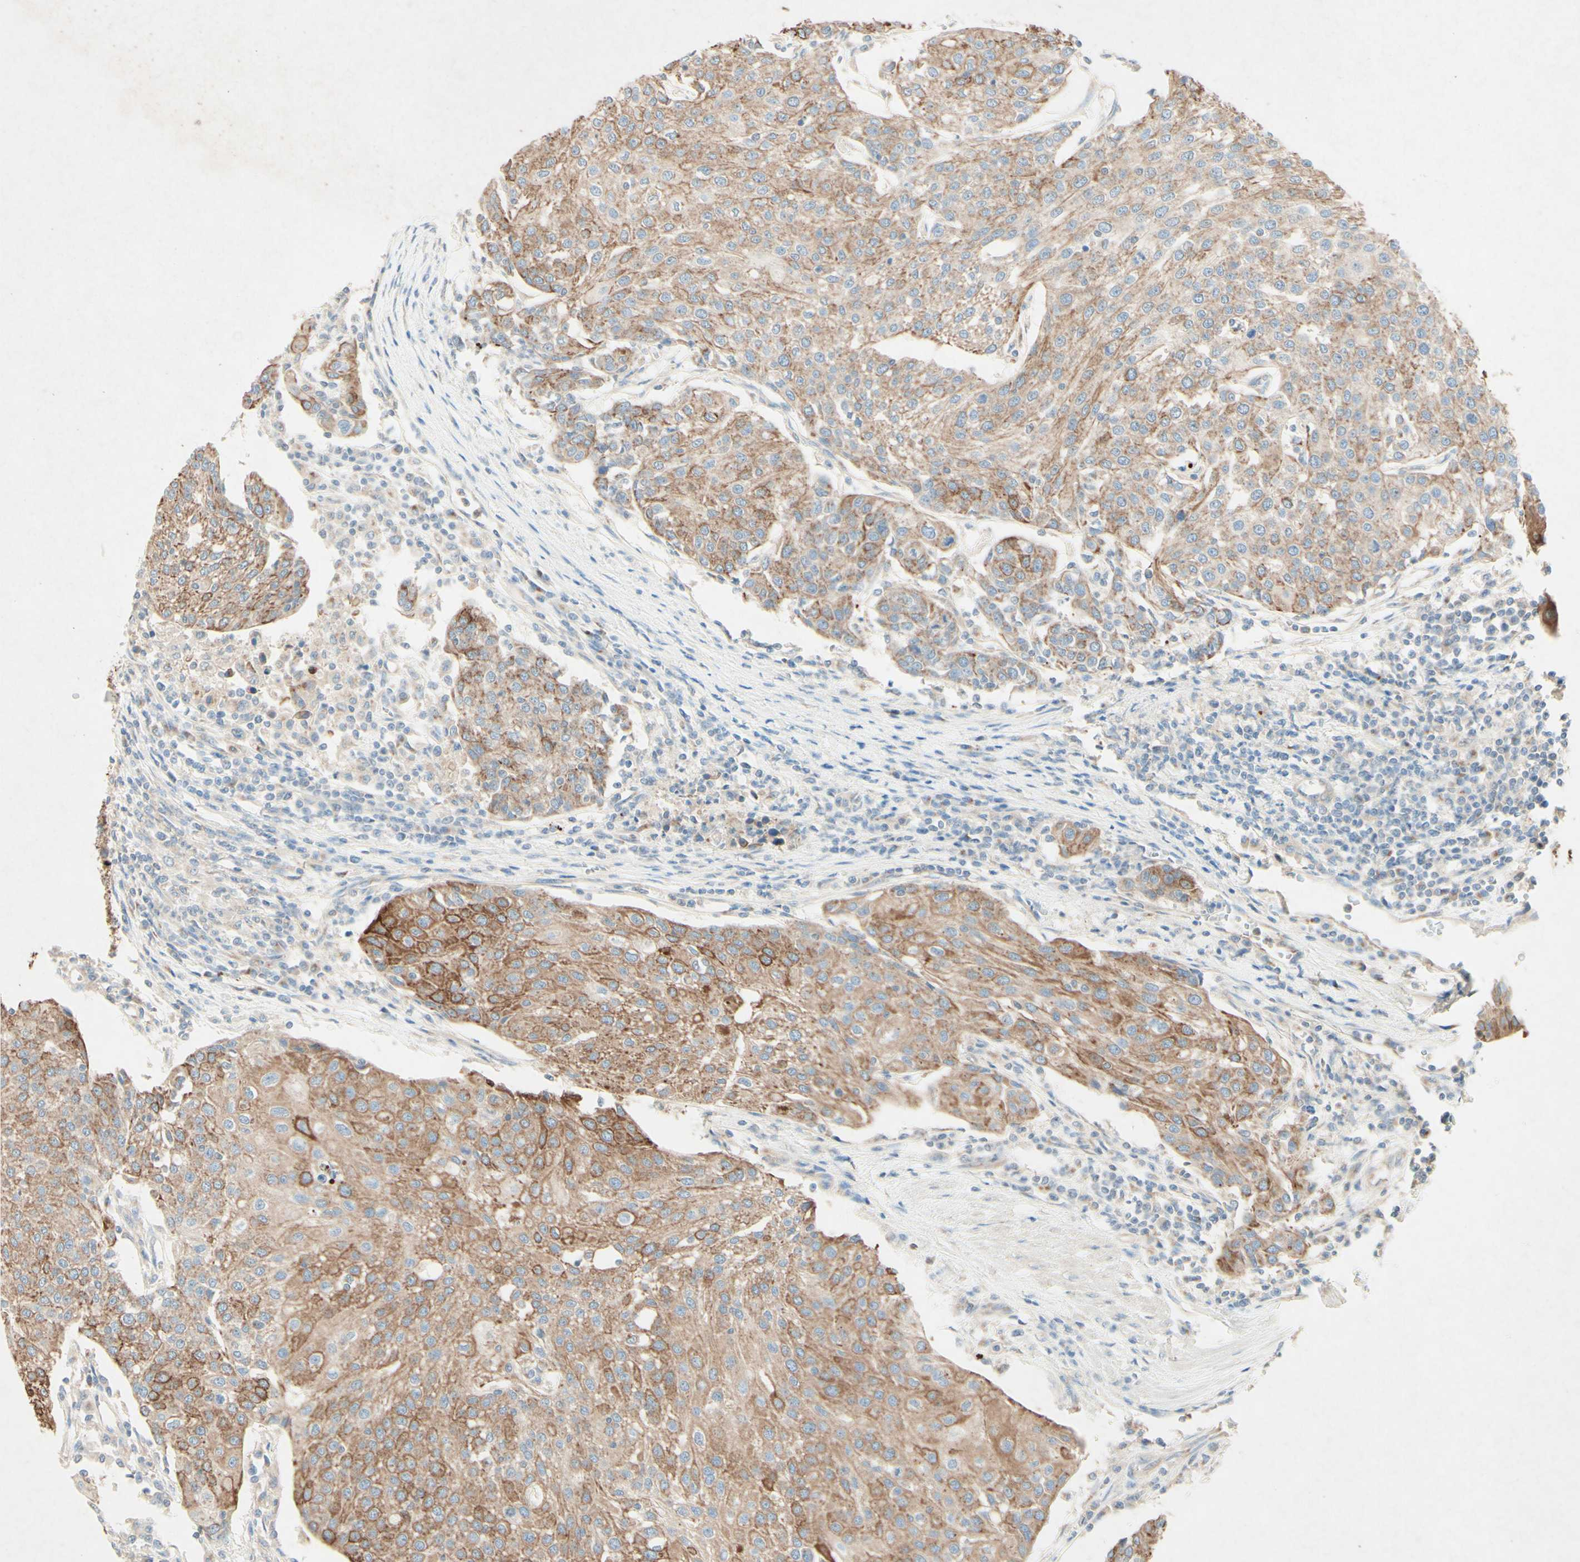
{"staining": {"intensity": "moderate", "quantity": ">75%", "location": "cytoplasmic/membranous"}, "tissue": "urothelial cancer", "cell_type": "Tumor cells", "image_type": "cancer", "snomed": [{"axis": "morphology", "description": "Urothelial carcinoma, High grade"}, {"axis": "topography", "description": "Urinary bladder"}], "caption": "Immunohistochemical staining of human high-grade urothelial carcinoma displays medium levels of moderate cytoplasmic/membranous protein positivity in approximately >75% of tumor cells. Immunohistochemistry (ihc) stains the protein of interest in brown and the nuclei are stained blue.", "gene": "MTM1", "patient": {"sex": "female", "age": 85}}